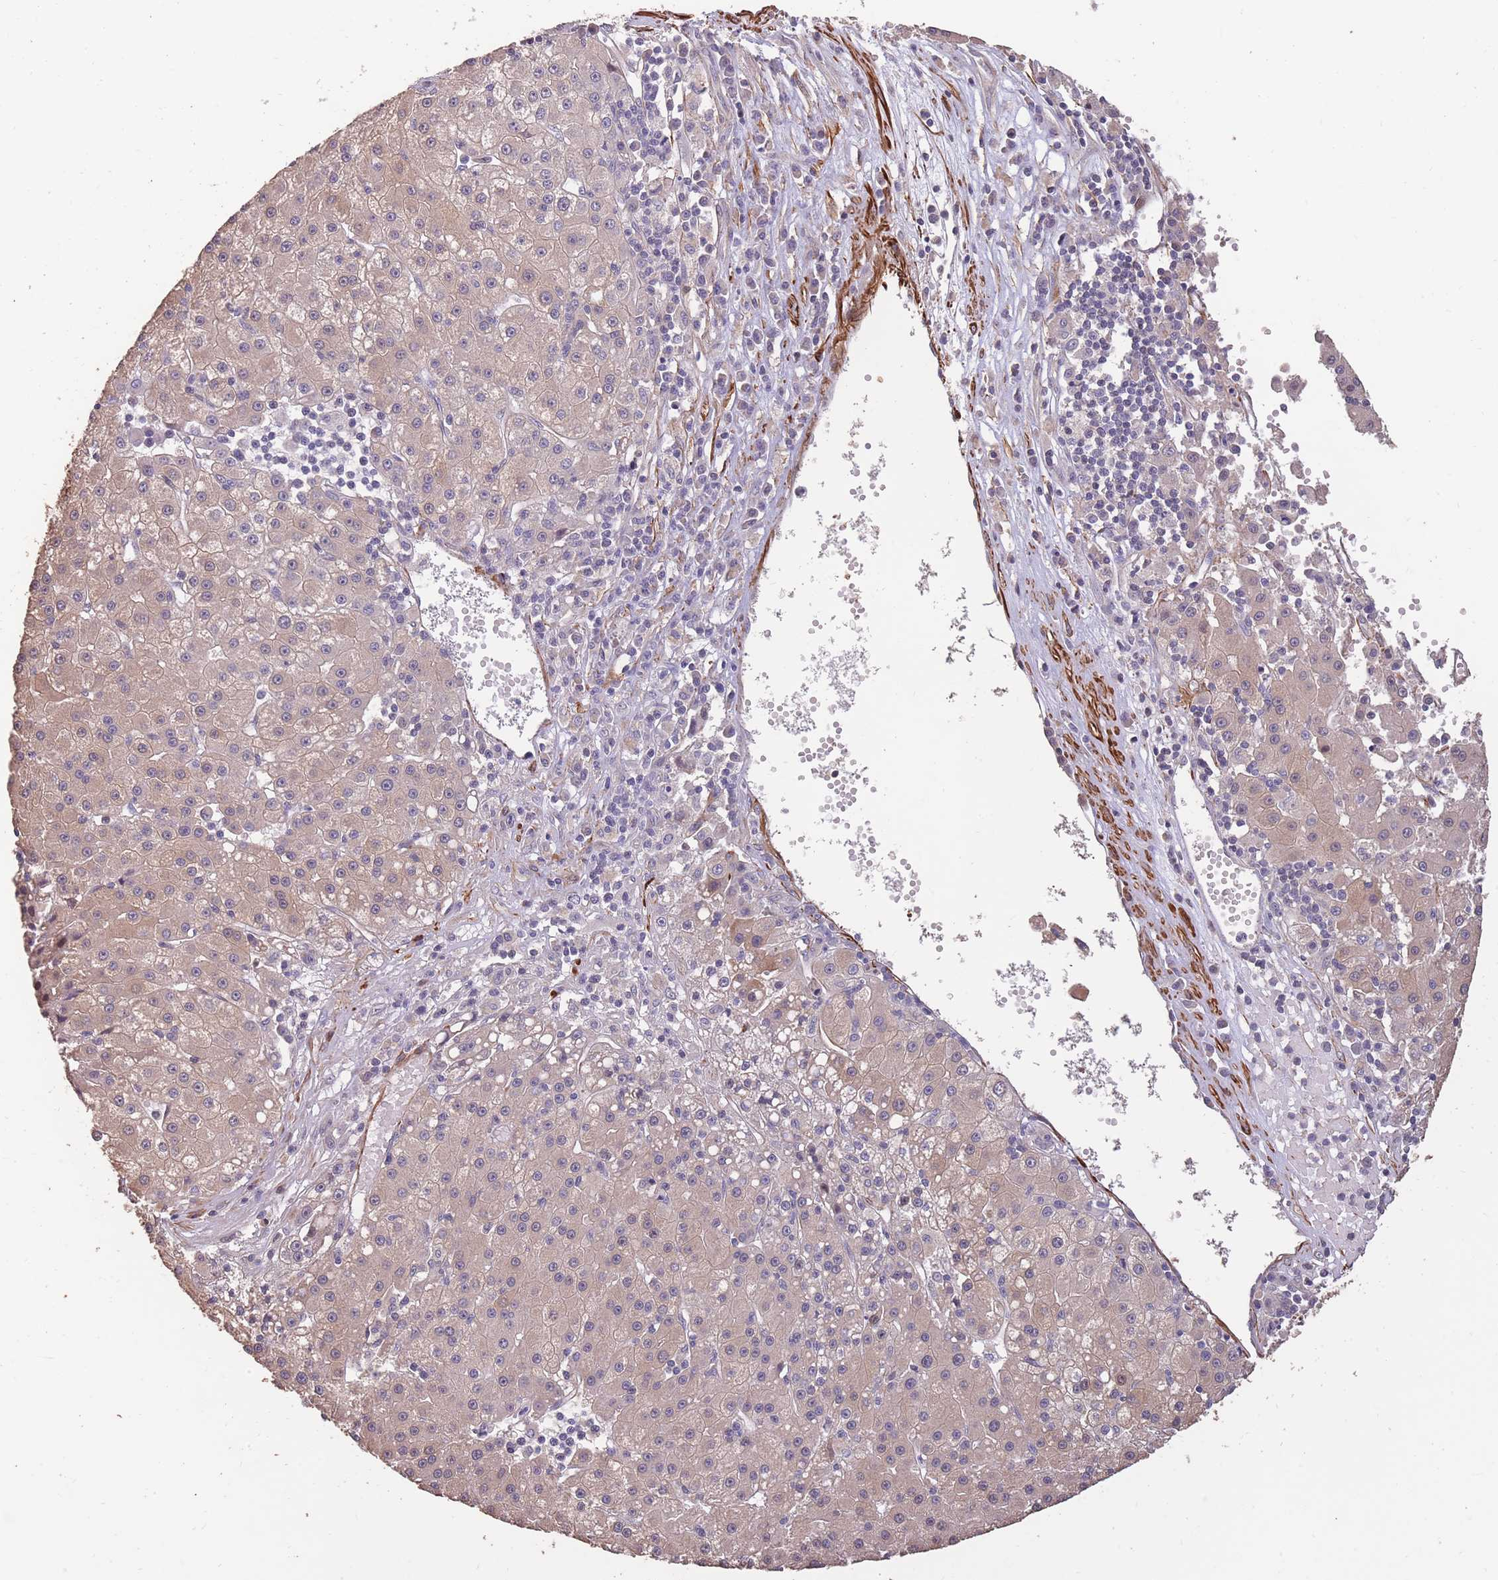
{"staining": {"intensity": "weak", "quantity": "25%-75%", "location": "cytoplasmic/membranous"}, "tissue": "liver cancer", "cell_type": "Tumor cells", "image_type": "cancer", "snomed": [{"axis": "morphology", "description": "Carcinoma, Hepatocellular, NOS"}, {"axis": "topography", "description": "Liver"}], "caption": "A micrograph of liver cancer (hepatocellular carcinoma) stained for a protein reveals weak cytoplasmic/membranous brown staining in tumor cells.", "gene": "NLRC4", "patient": {"sex": "male", "age": 76}}